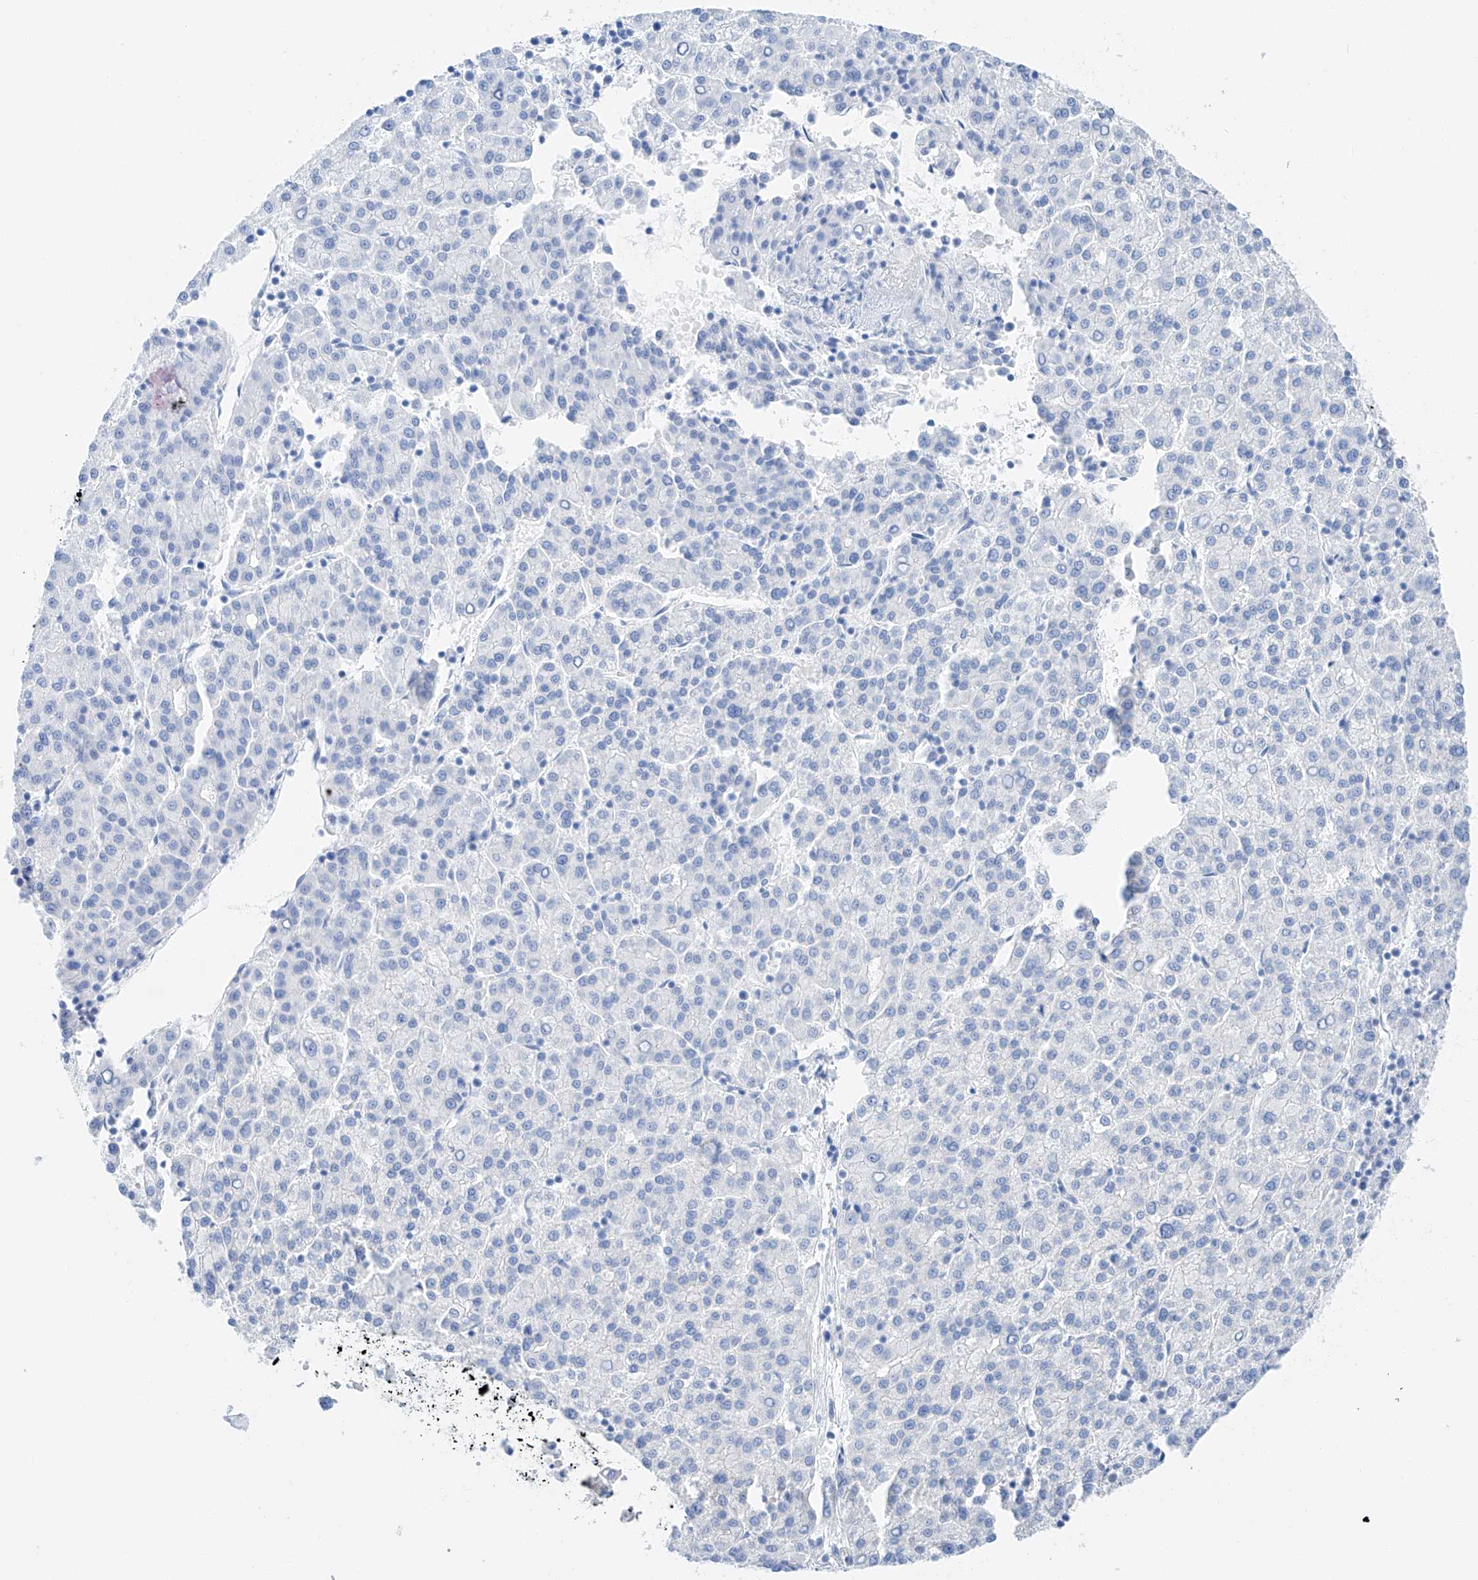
{"staining": {"intensity": "negative", "quantity": "none", "location": "none"}, "tissue": "liver cancer", "cell_type": "Tumor cells", "image_type": "cancer", "snomed": [{"axis": "morphology", "description": "Carcinoma, Hepatocellular, NOS"}, {"axis": "topography", "description": "Liver"}], "caption": "The image reveals no significant positivity in tumor cells of liver cancer (hepatocellular carcinoma). (Stains: DAB immunohistochemistry with hematoxylin counter stain, Microscopy: brightfield microscopy at high magnification).", "gene": "MINDY4", "patient": {"sex": "female", "age": 58}}